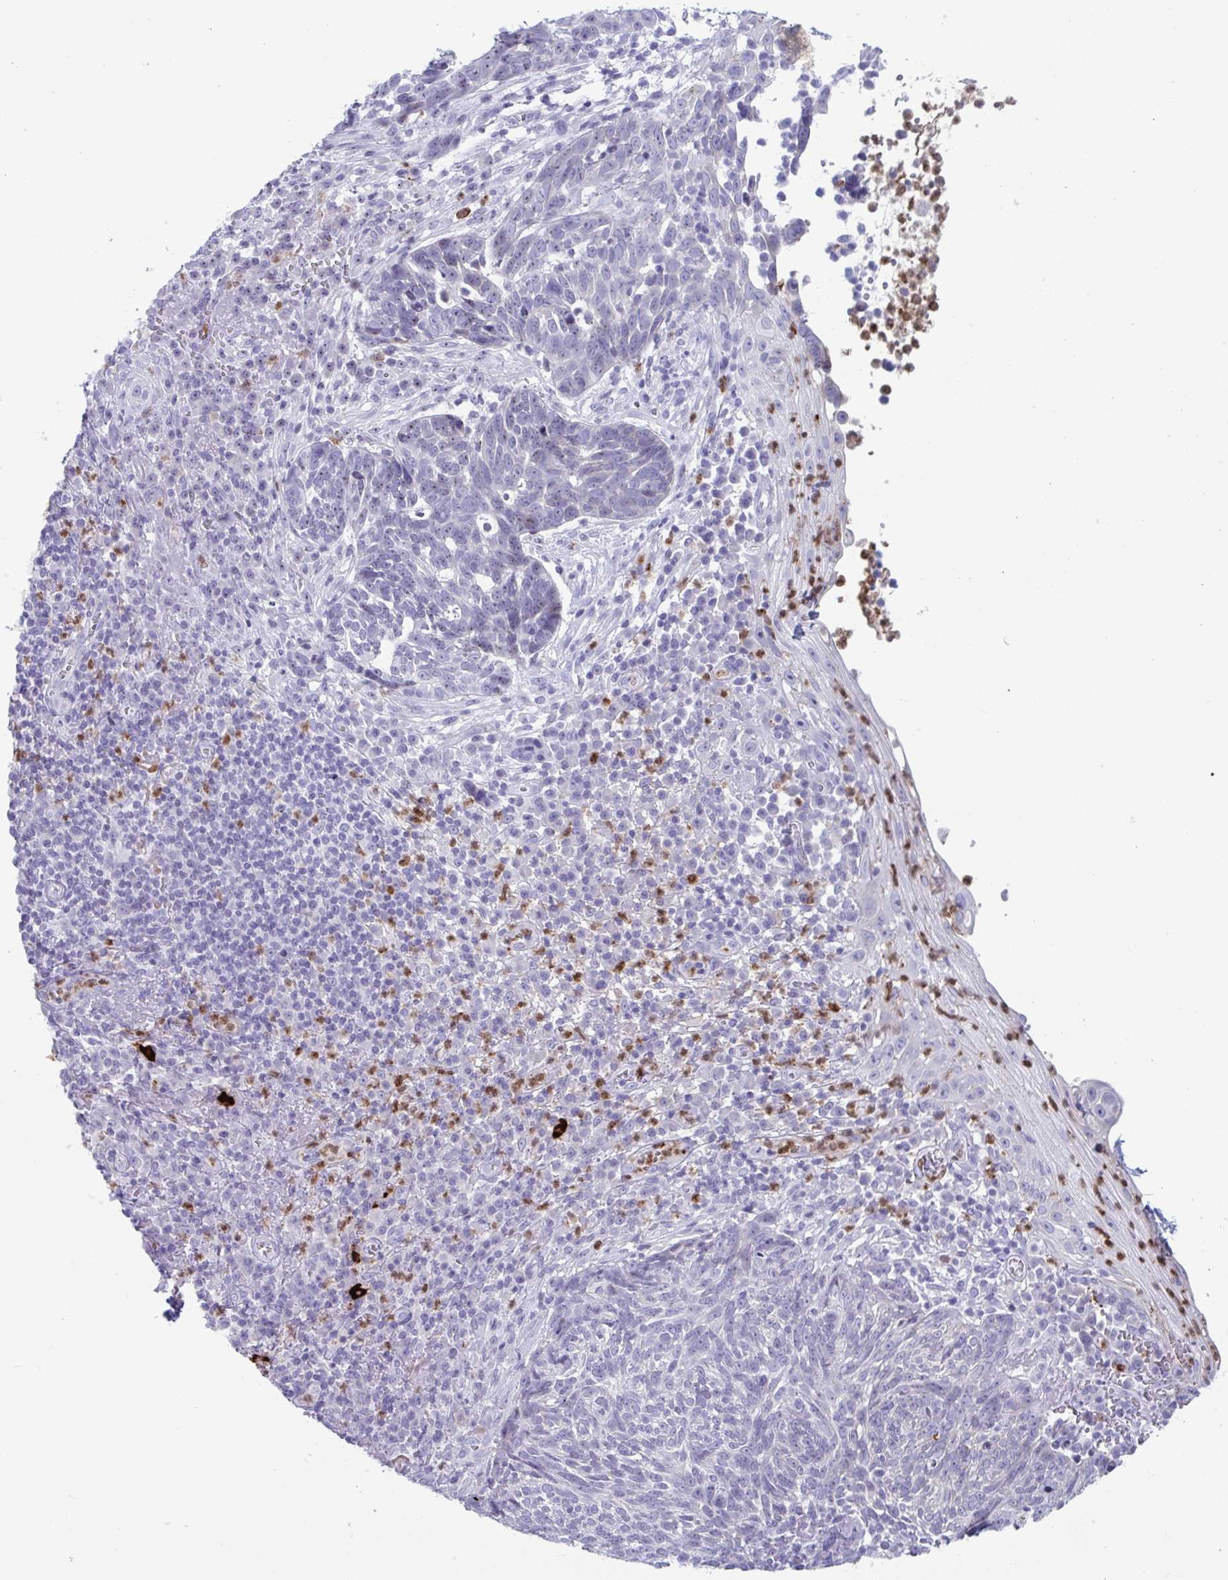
{"staining": {"intensity": "negative", "quantity": "none", "location": "none"}, "tissue": "skin cancer", "cell_type": "Tumor cells", "image_type": "cancer", "snomed": [{"axis": "morphology", "description": "Basal cell carcinoma"}, {"axis": "topography", "description": "Skin"}, {"axis": "topography", "description": "Skin of face"}], "caption": "Immunohistochemistry photomicrograph of human skin basal cell carcinoma stained for a protein (brown), which reveals no staining in tumor cells.", "gene": "CYP4F11", "patient": {"sex": "female", "age": 95}}